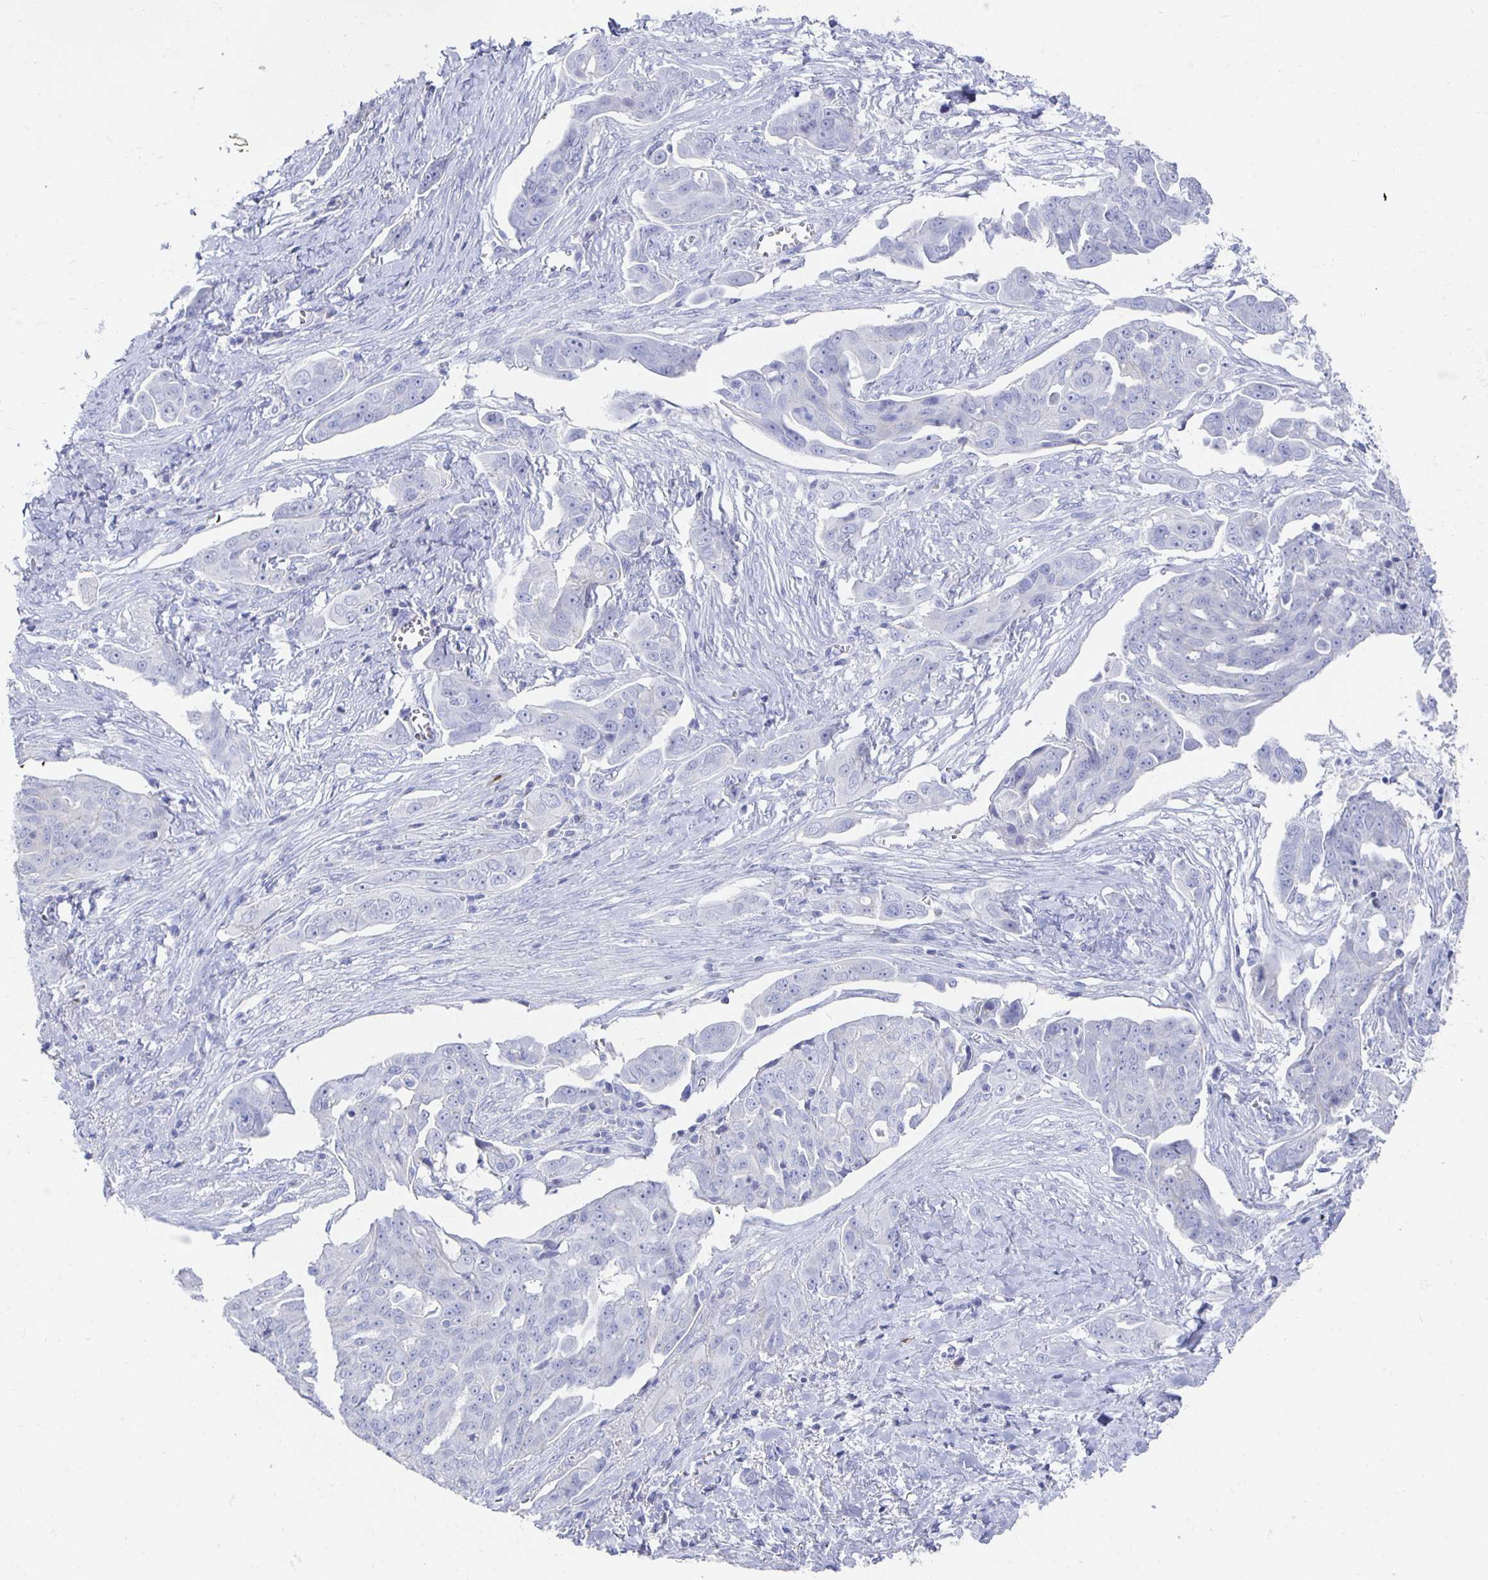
{"staining": {"intensity": "negative", "quantity": "none", "location": "none"}, "tissue": "ovarian cancer", "cell_type": "Tumor cells", "image_type": "cancer", "snomed": [{"axis": "morphology", "description": "Carcinoma, endometroid"}, {"axis": "topography", "description": "Ovary"}], "caption": "Immunohistochemistry (IHC) micrograph of neoplastic tissue: human endometroid carcinoma (ovarian) stained with DAB displays no significant protein expression in tumor cells.", "gene": "PRDM7", "patient": {"sex": "female", "age": 70}}